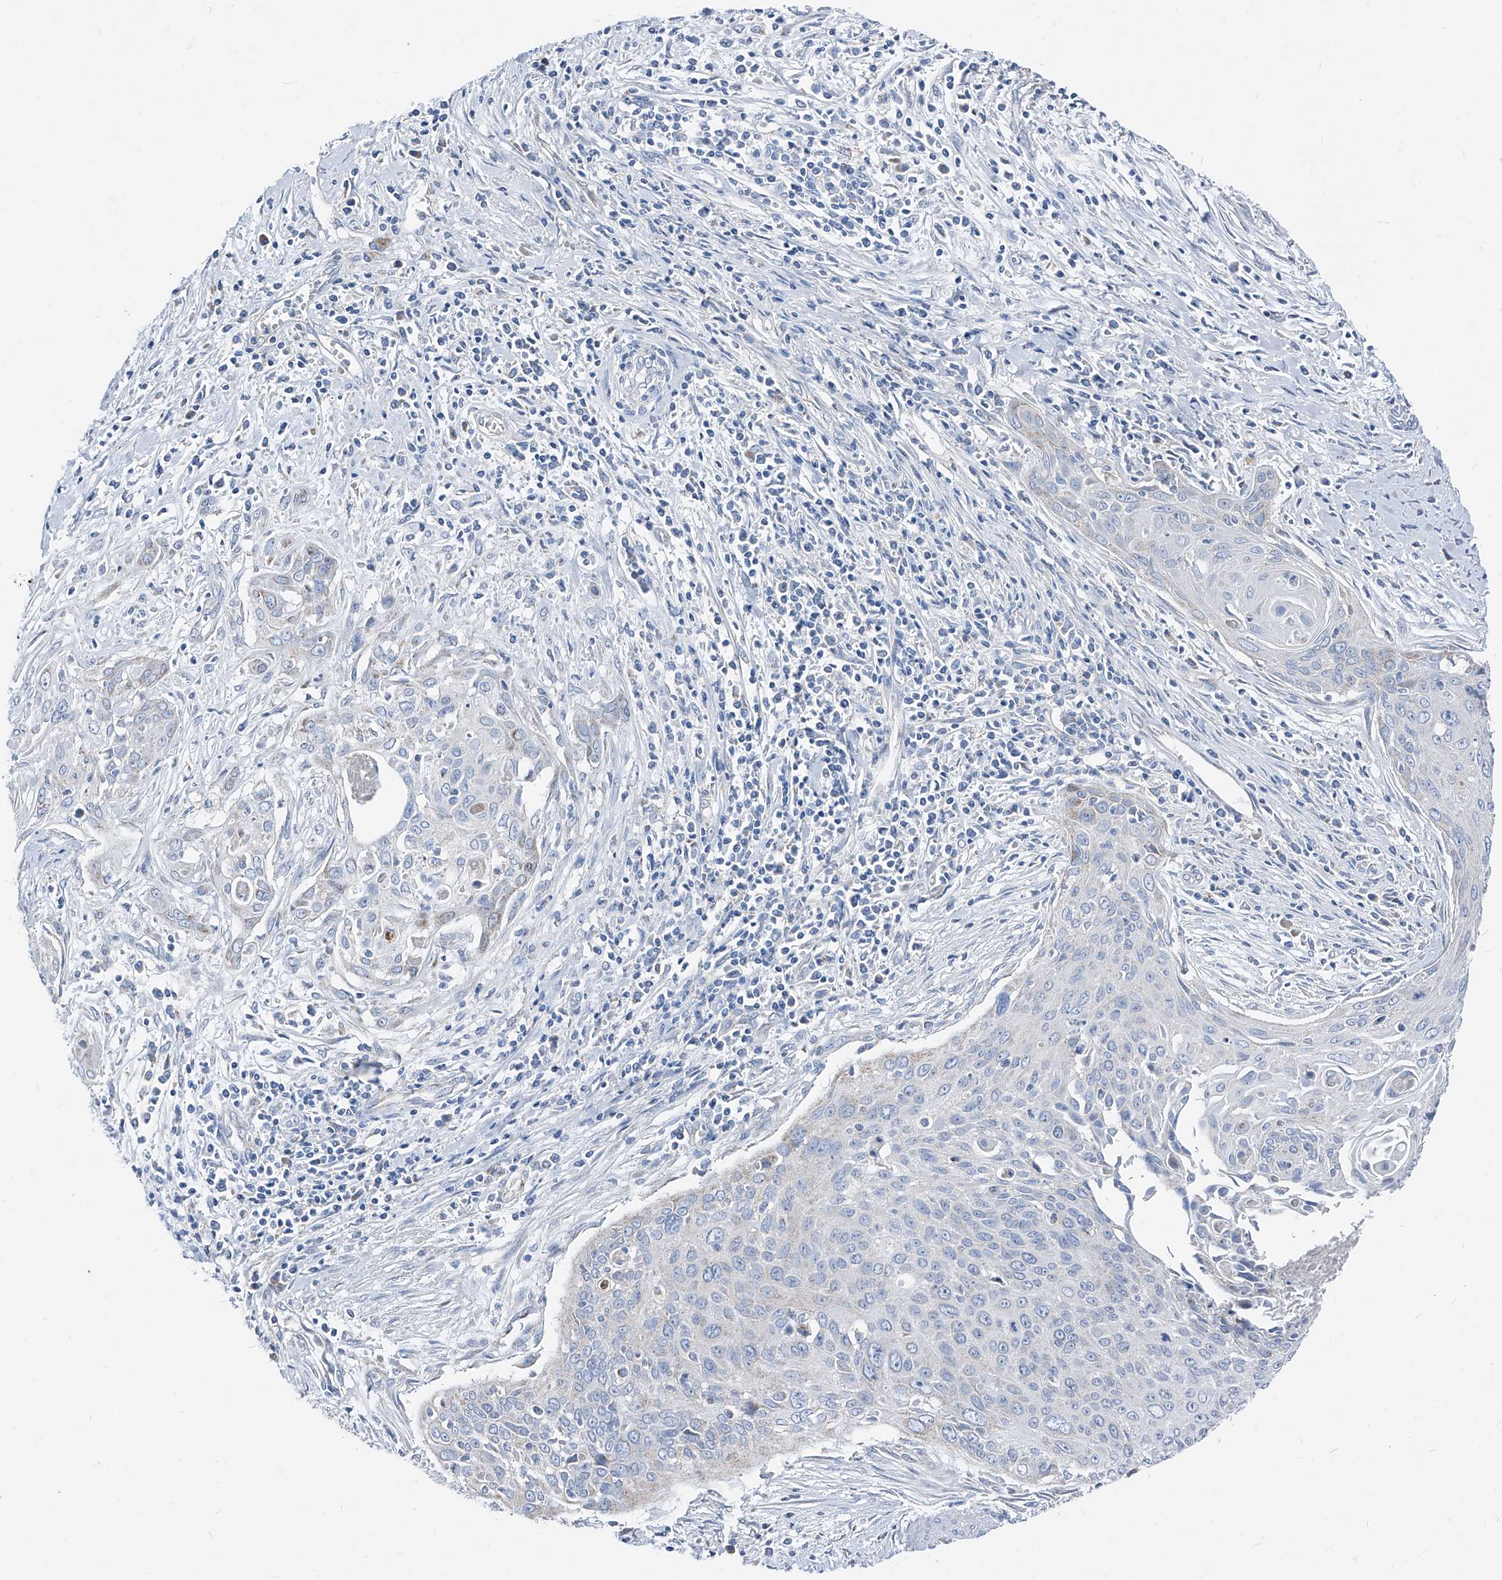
{"staining": {"intensity": "negative", "quantity": "none", "location": "none"}, "tissue": "cervical cancer", "cell_type": "Tumor cells", "image_type": "cancer", "snomed": [{"axis": "morphology", "description": "Squamous cell carcinoma, NOS"}, {"axis": "topography", "description": "Cervix"}], "caption": "This is an IHC histopathology image of cervical squamous cell carcinoma. There is no positivity in tumor cells.", "gene": "AGPS", "patient": {"sex": "female", "age": 55}}